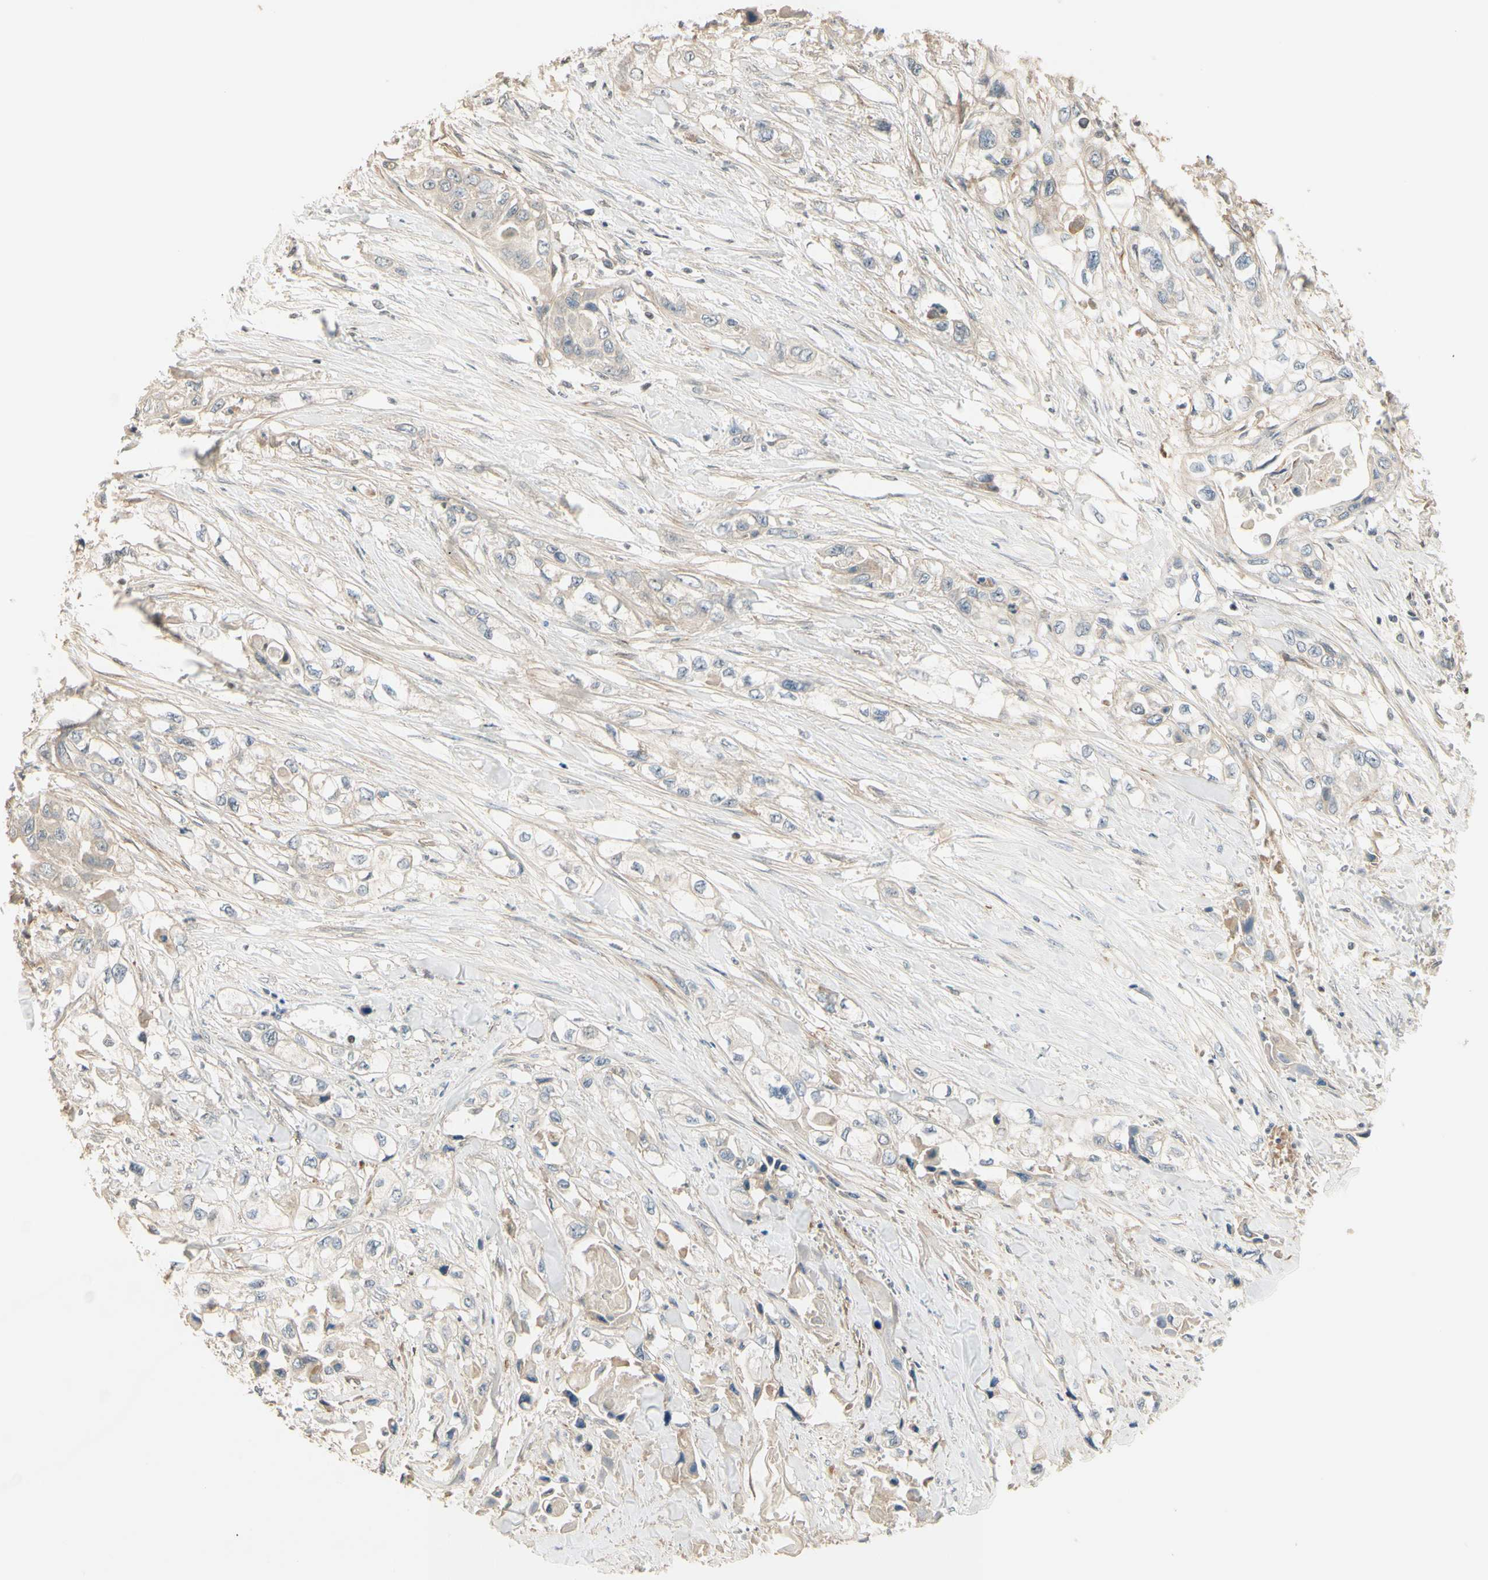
{"staining": {"intensity": "weak", "quantity": ">75%", "location": "cytoplasmic/membranous"}, "tissue": "pancreatic cancer", "cell_type": "Tumor cells", "image_type": "cancer", "snomed": [{"axis": "morphology", "description": "Adenocarcinoma, NOS"}, {"axis": "topography", "description": "Pancreas"}], "caption": "Immunohistochemistry (IHC) photomicrograph of neoplastic tissue: pancreatic adenocarcinoma stained using IHC displays low levels of weak protein expression localized specifically in the cytoplasmic/membranous of tumor cells, appearing as a cytoplasmic/membranous brown color.", "gene": "NFYA", "patient": {"sex": "female", "age": 70}}